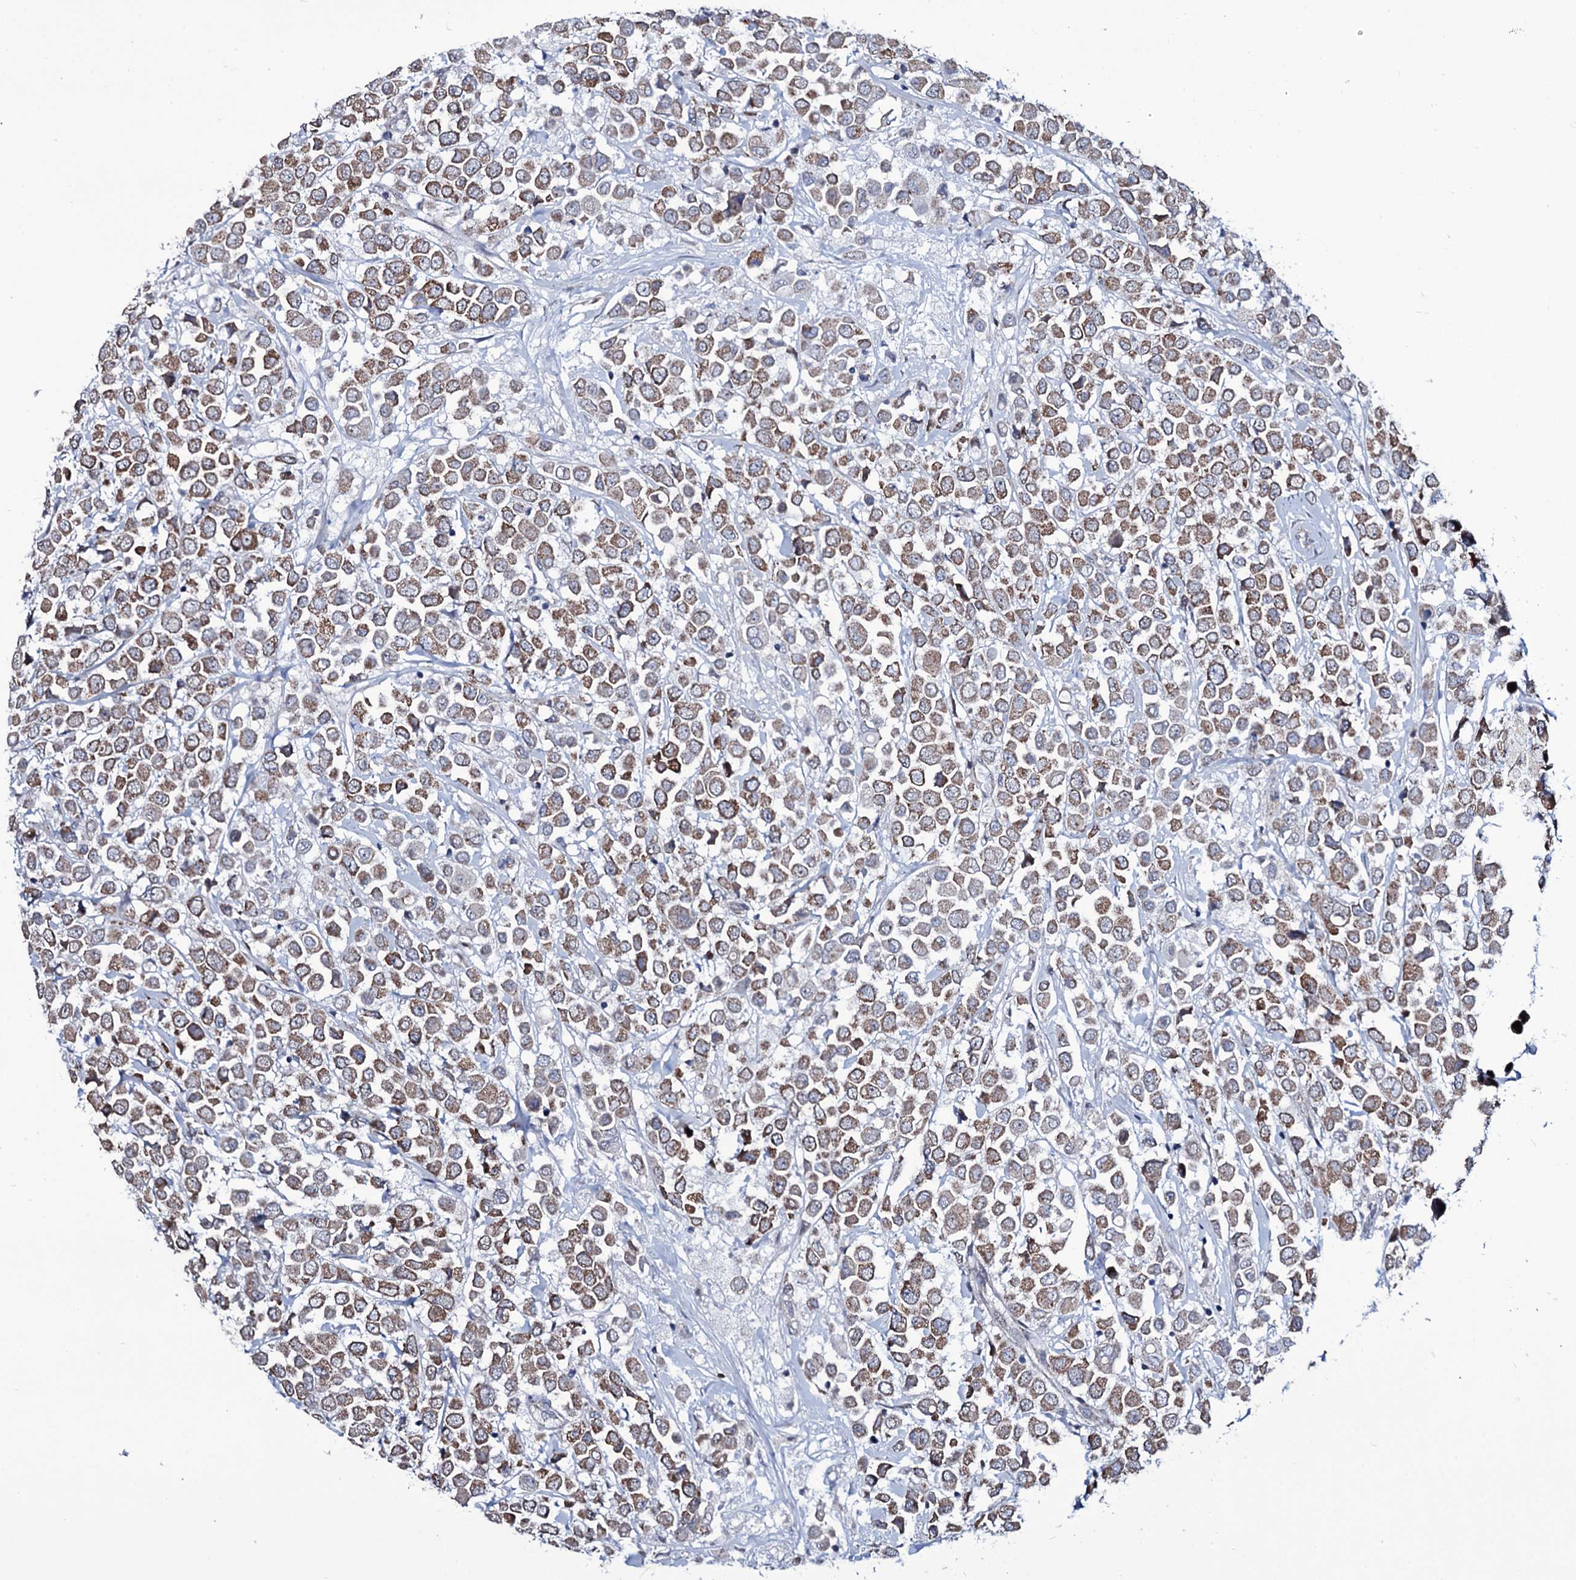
{"staining": {"intensity": "moderate", "quantity": ">75%", "location": "cytoplasmic/membranous"}, "tissue": "breast cancer", "cell_type": "Tumor cells", "image_type": "cancer", "snomed": [{"axis": "morphology", "description": "Duct carcinoma"}, {"axis": "topography", "description": "Breast"}], "caption": "Immunohistochemical staining of breast cancer displays medium levels of moderate cytoplasmic/membranous protein expression in about >75% of tumor cells.", "gene": "WIPF3", "patient": {"sex": "female", "age": 61}}